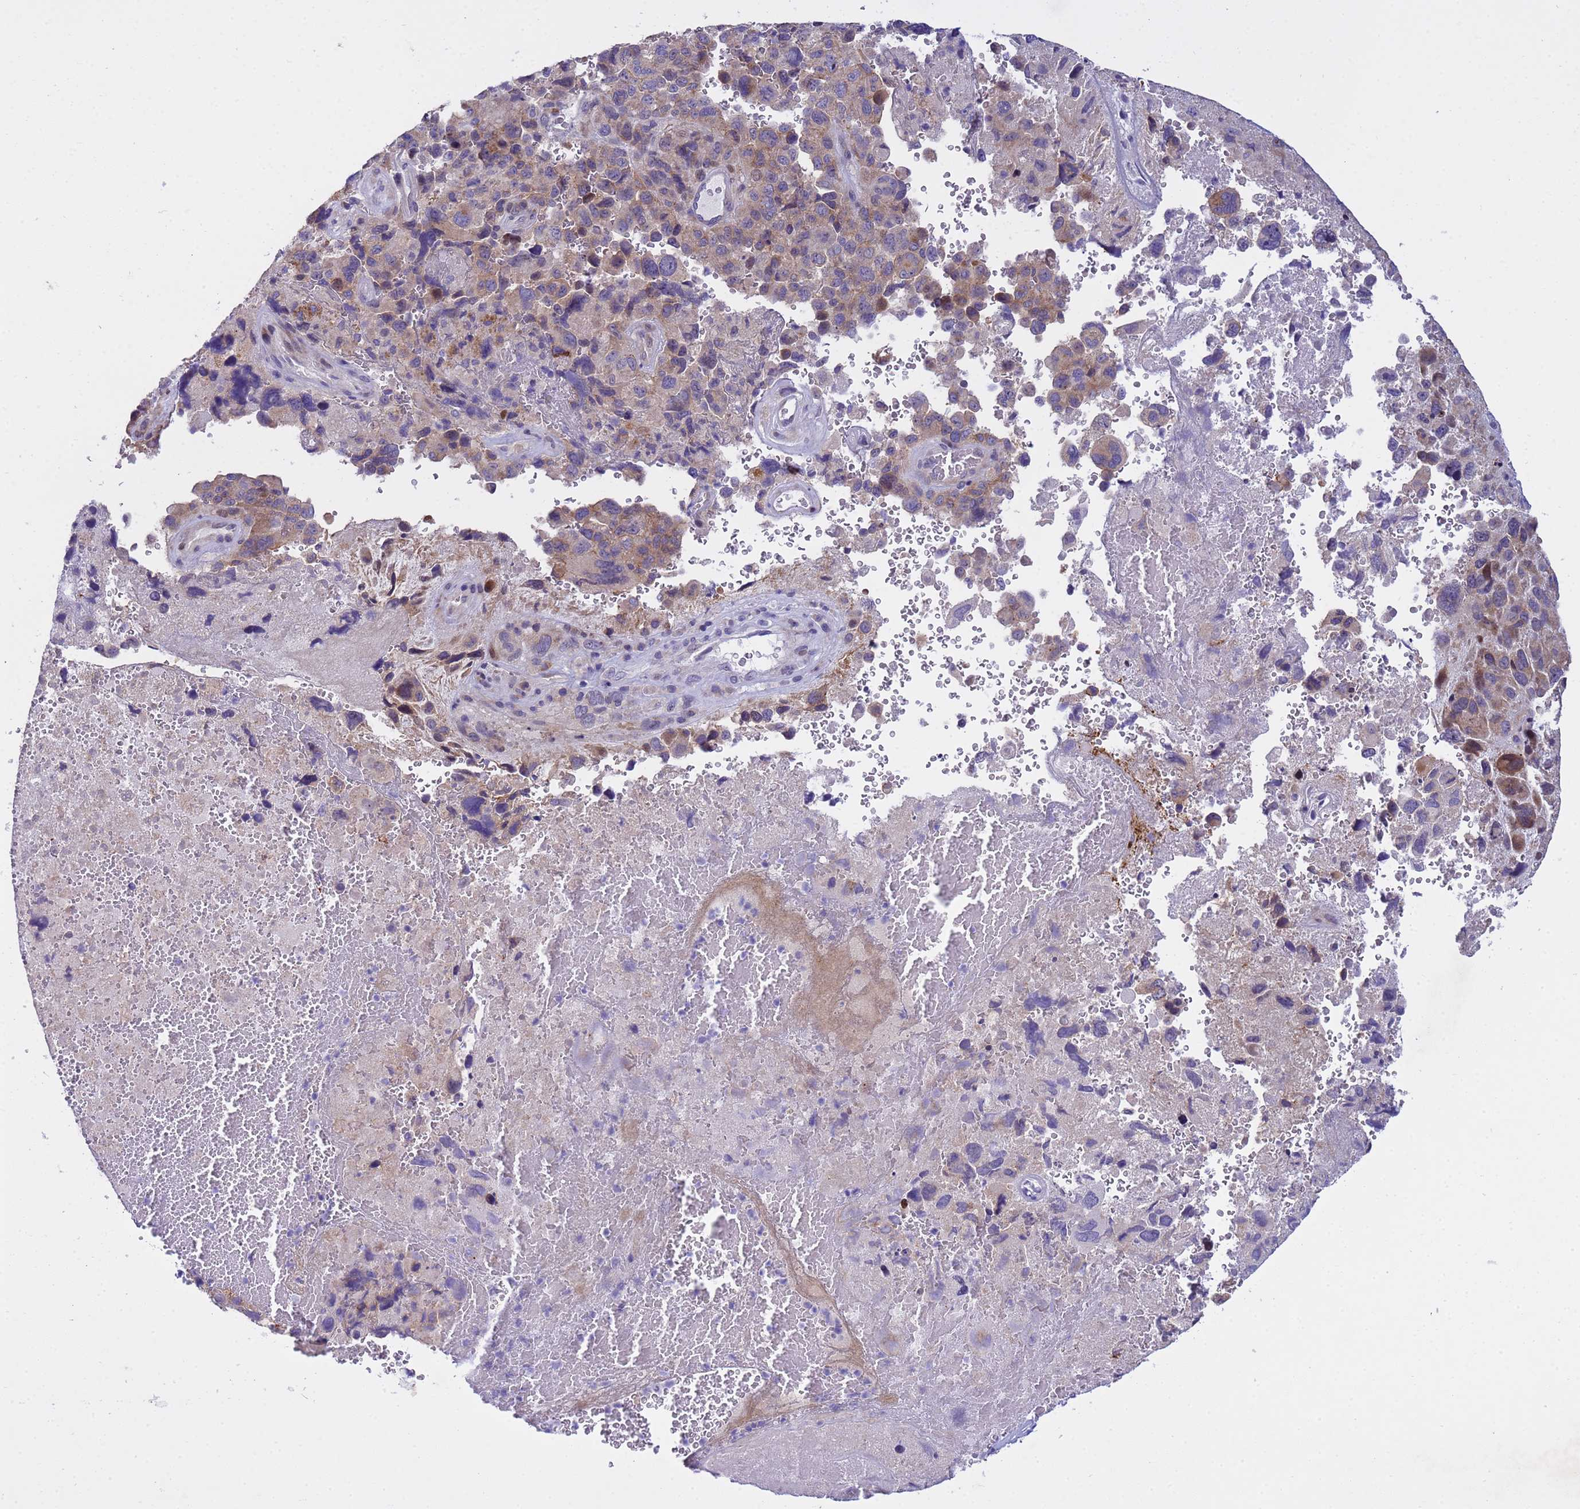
{"staining": {"intensity": "moderate", "quantity": "<25%", "location": "cytoplasmic/membranous"}, "tissue": "lung cancer", "cell_type": "Tumor cells", "image_type": "cancer", "snomed": [{"axis": "morphology", "description": "Adenocarcinoma, NOS"}, {"axis": "topography", "description": "Lung"}], "caption": "Lung cancer stained with a protein marker demonstrates moderate staining in tumor cells.", "gene": "IGSF11", "patient": {"sex": "male", "age": 67}}